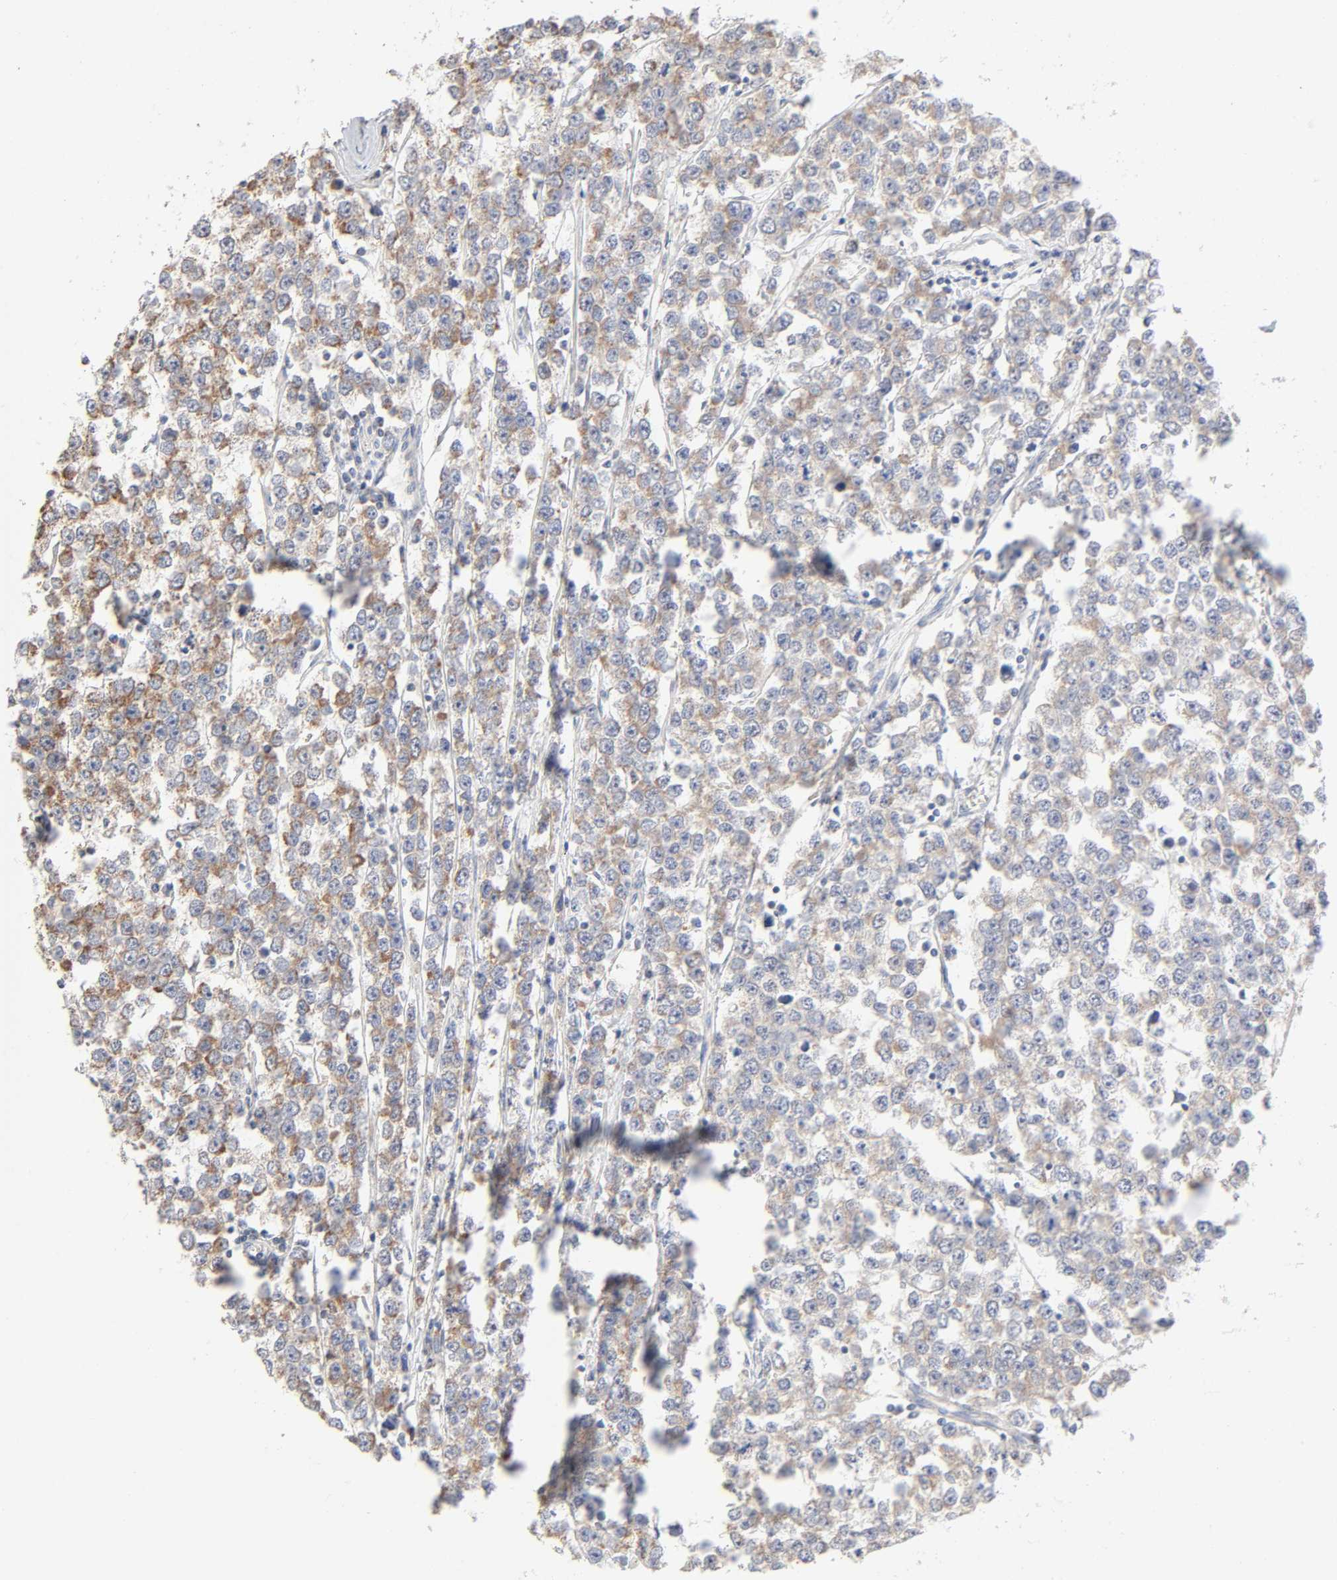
{"staining": {"intensity": "moderate", "quantity": ">75%", "location": "cytoplasmic/membranous"}, "tissue": "testis cancer", "cell_type": "Tumor cells", "image_type": "cancer", "snomed": [{"axis": "morphology", "description": "Seminoma, NOS"}, {"axis": "morphology", "description": "Carcinoma, Embryonal, NOS"}, {"axis": "topography", "description": "Testis"}], "caption": "Immunohistochemical staining of testis cancer (seminoma) exhibits medium levels of moderate cytoplasmic/membranous protein staining in about >75% of tumor cells. Nuclei are stained in blue.", "gene": "SYT16", "patient": {"sex": "male", "age": 52}}